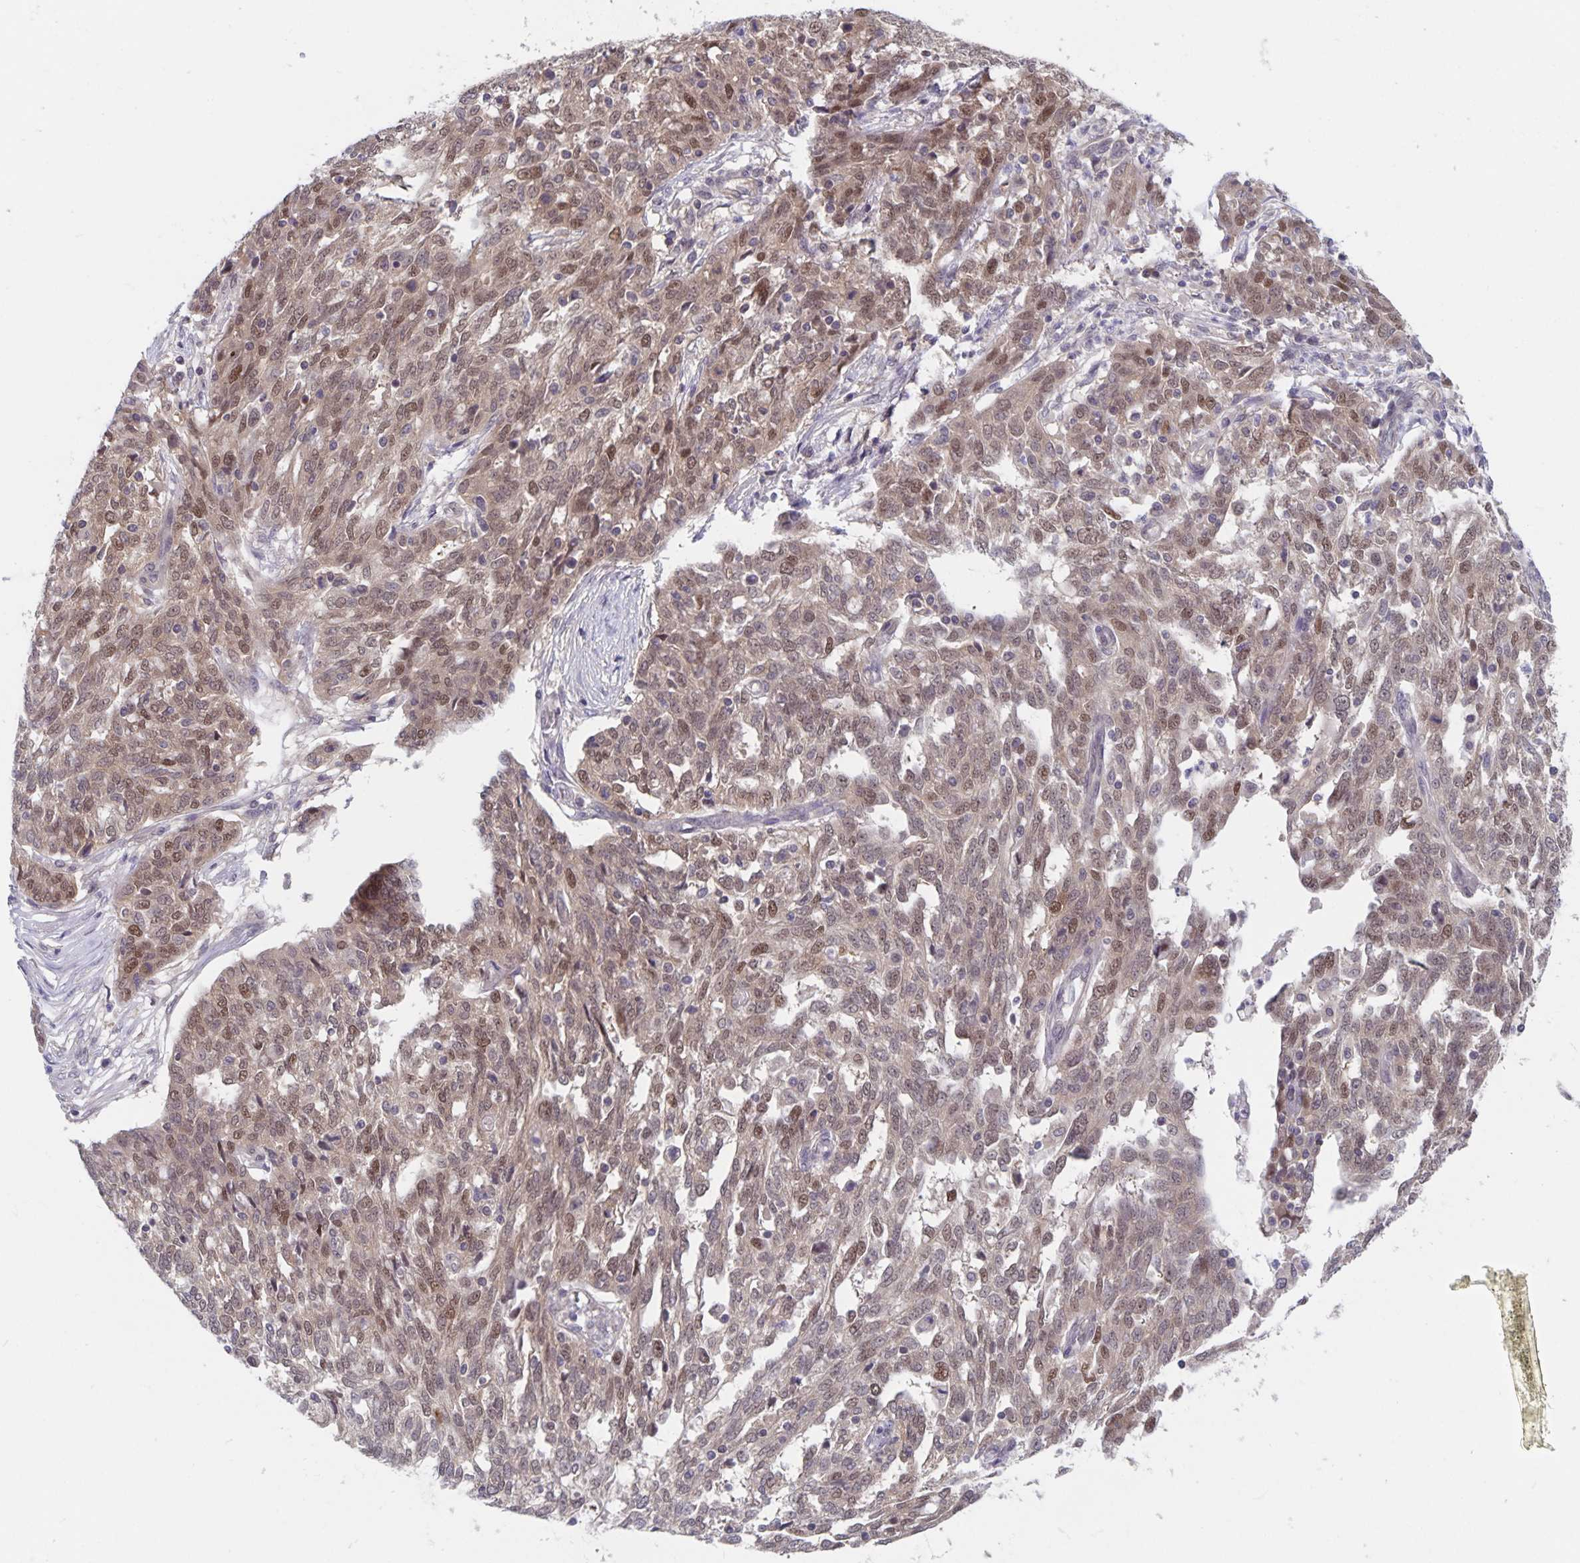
{"staining": {"intensity": "moderate", "quantity": "25%-75%", "location": "nuclear"}, "tissue": "ovarian cancer", "cell_type": "Tumor cells", "image_type": "cancer", "snomed": [{"axis": "morphology", "description": "Cystadenocarcinoma, serous, NOS"}, {"axis": "topography", "description": "Ovary"}], "caption": "Moderate nuclear protein staining is appreciated in about 25%-75% of tumor cells in serous cystadenocarcinoma (ovarian). (brown staining indicates protein expression, while blue staining denotes nuclei).", "gene": "BAG6", "patient": {"sex": "female", "age": 67}}